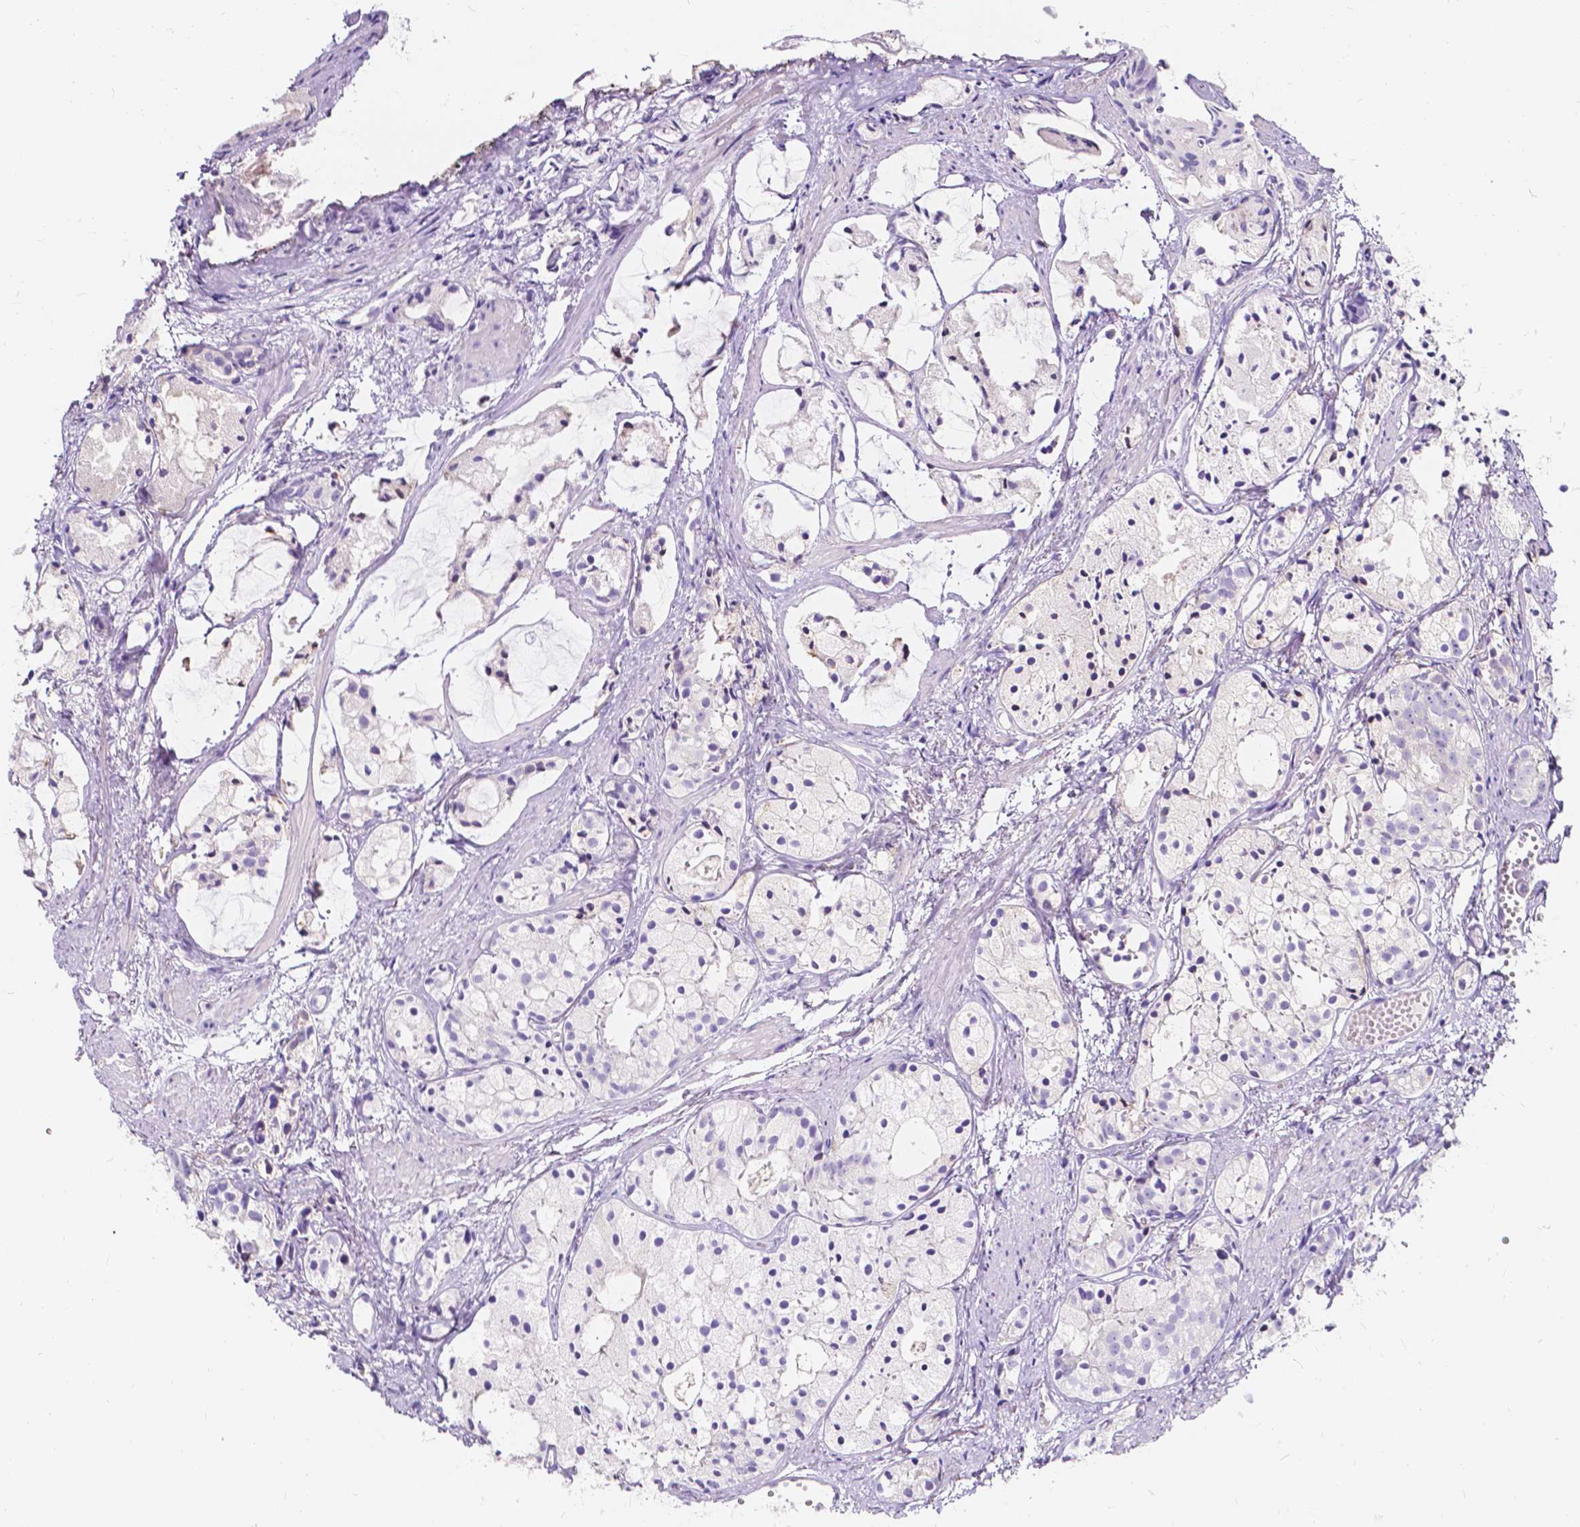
{"staining": {"intensity": "negative", "quantity": "none", "location": "none"}, "tissue": "prostate cancer", "cell_type": "Tumor cells", "image_type": "cancer", "snomed": [{"axis": "morphology", "description": "Adenocarcinoma, High grade"}, {"axis": "topography", "description": "Prostate"}], "caption": "Immunohistochemical staining of human prostate cancer (high-grade adenocarcinoma) displays no significant staining in tumor cells. The staining was performed using DAB to visualize the protein expression in brown, while the nuclei were stained in blue with hematoxylin (Magnification: 20x).", "gene": "CLSTN2", "patient": {"sex": "male", "age": 85}}